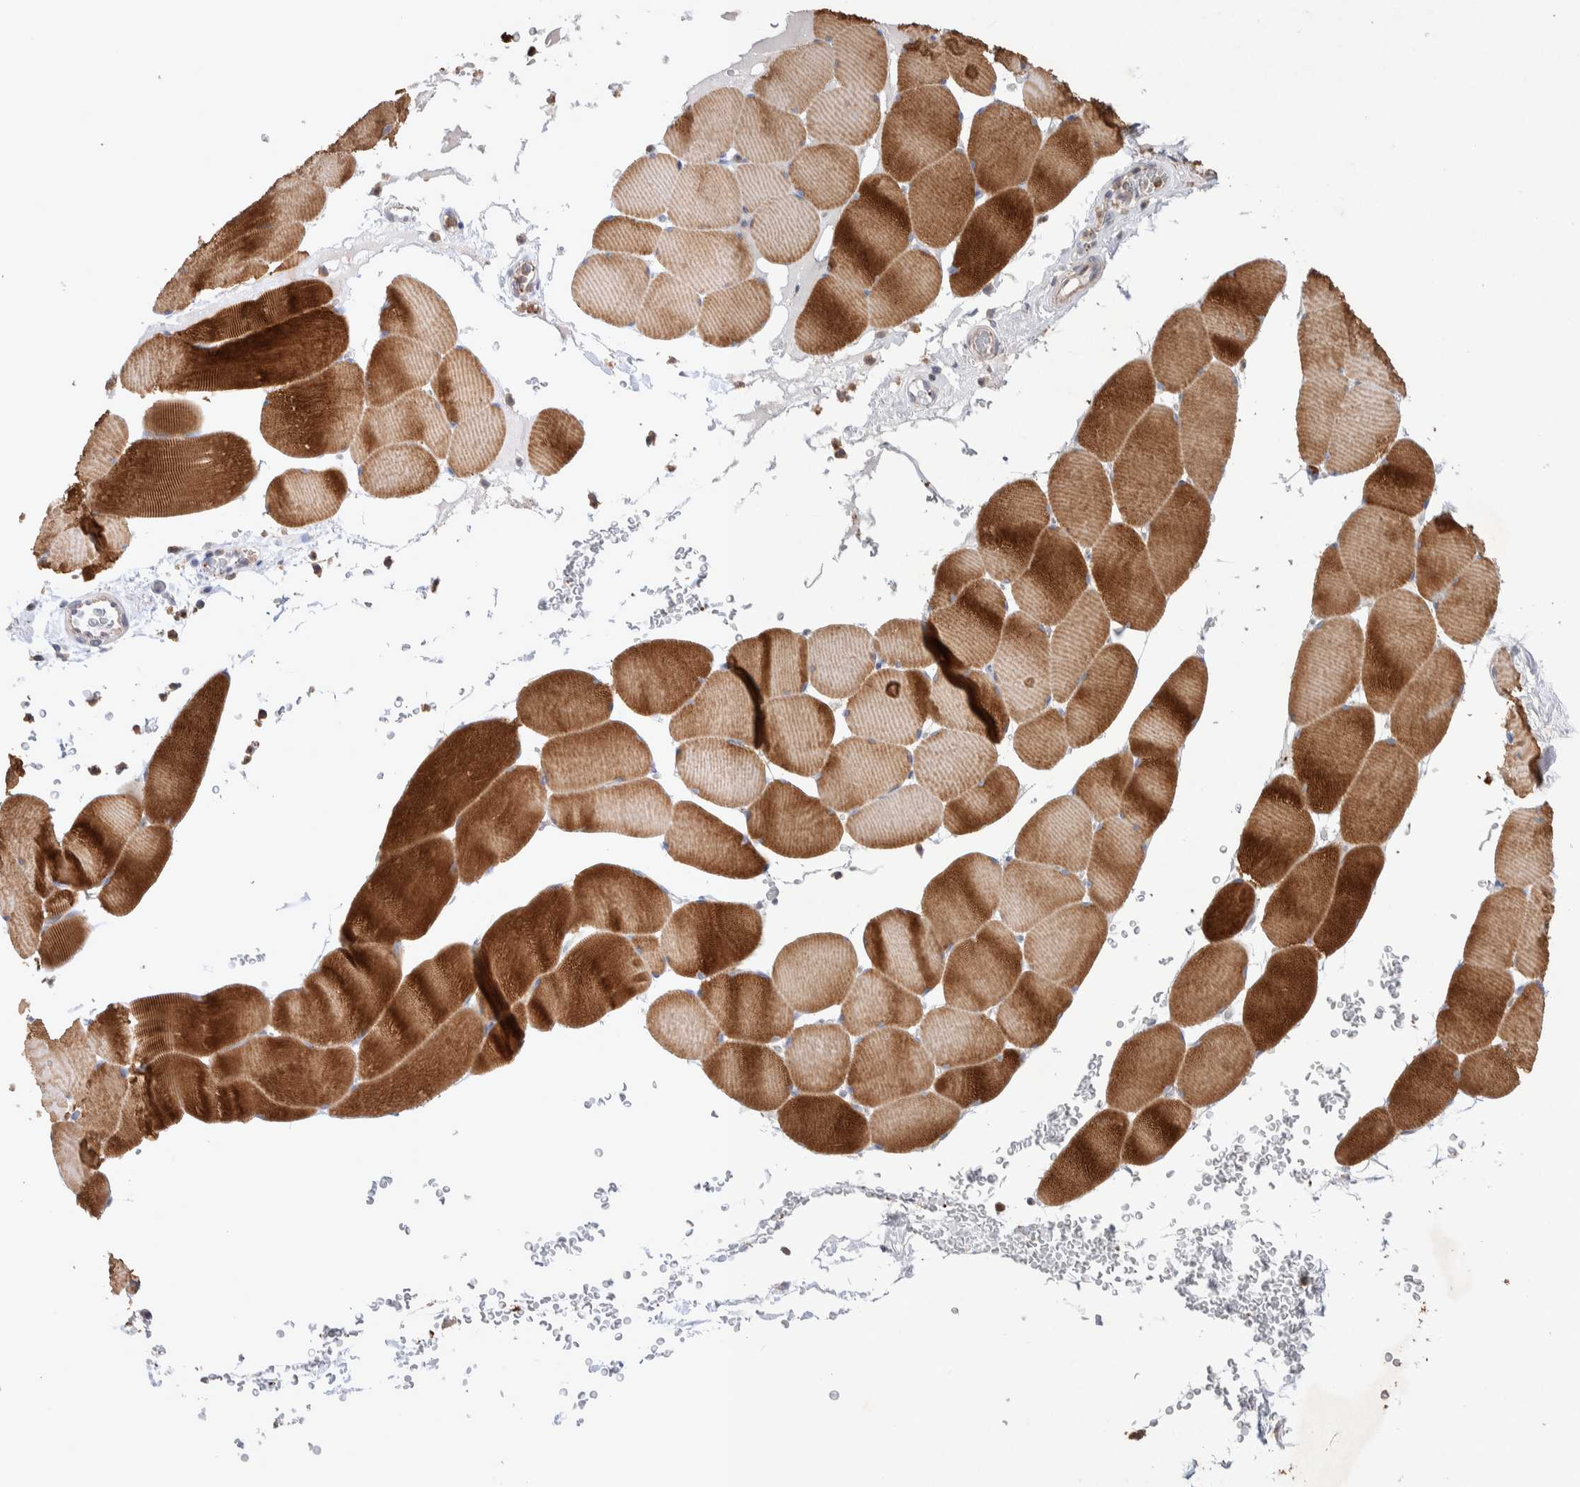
{"staining": {"intensity": "strong", "quantity": ">75%", "location": "cytoplasmic/membranous"}, "tissue": "skeletal muscle", "cell_type": "Myocytes", "image_type": "normal", "snomed": [{"axis": "morphology", "description": "Normal tissue, NOS"}, {"axis": "topography", "description": "Skeletal muscle"}], "caption": "Unremarkable skeletal muscle shows strong cytoplasmic/membranous positivity in about >75% of myocytes, visualized by immunohistochemistry.", "gene": "FFAR2", "patient": {"sex": "male", "age": 62}}